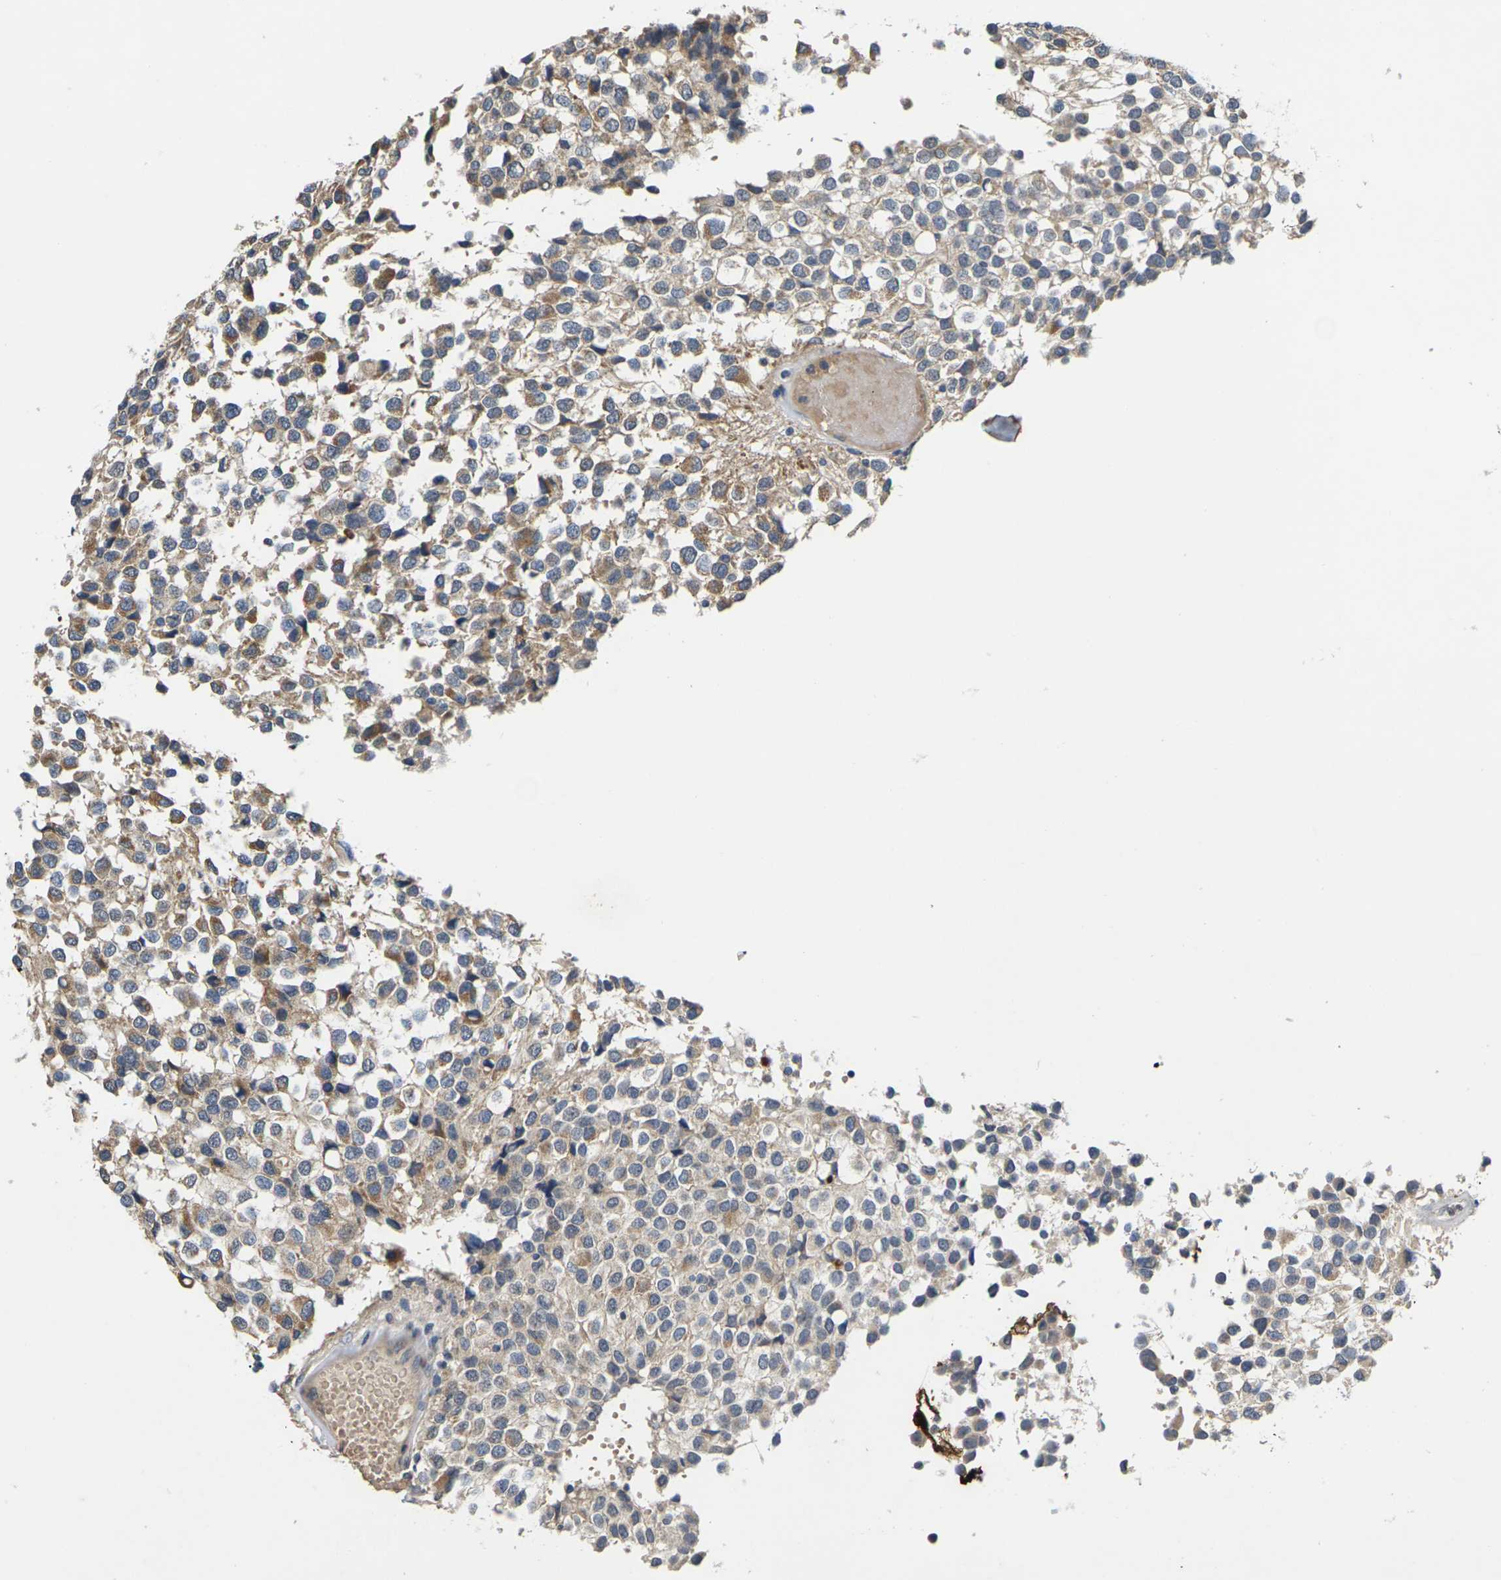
{"staining": {"intensity": "moderate", "quantity": "<25%", "location": "cytoplasmic/membranous"}, "tissue": "glioma", "cell_type": "Tumor cells", "image_type": "cancer", "snomed": [{"axis": "morphology", "description": "Glioma, malignant, High grade"}, {"axis": "topography", "description": "Brain"}], "caption": "DAB immunohistochemical staining of human malignant glioma (high-grade) exhibits moderate cytoplasmic/membranous protein staining in approximately <25% of tumor cells. Nuclei are stained in blue.", "gene": "SLC2A2", "patient": {"sex": "male", "age": 32}}